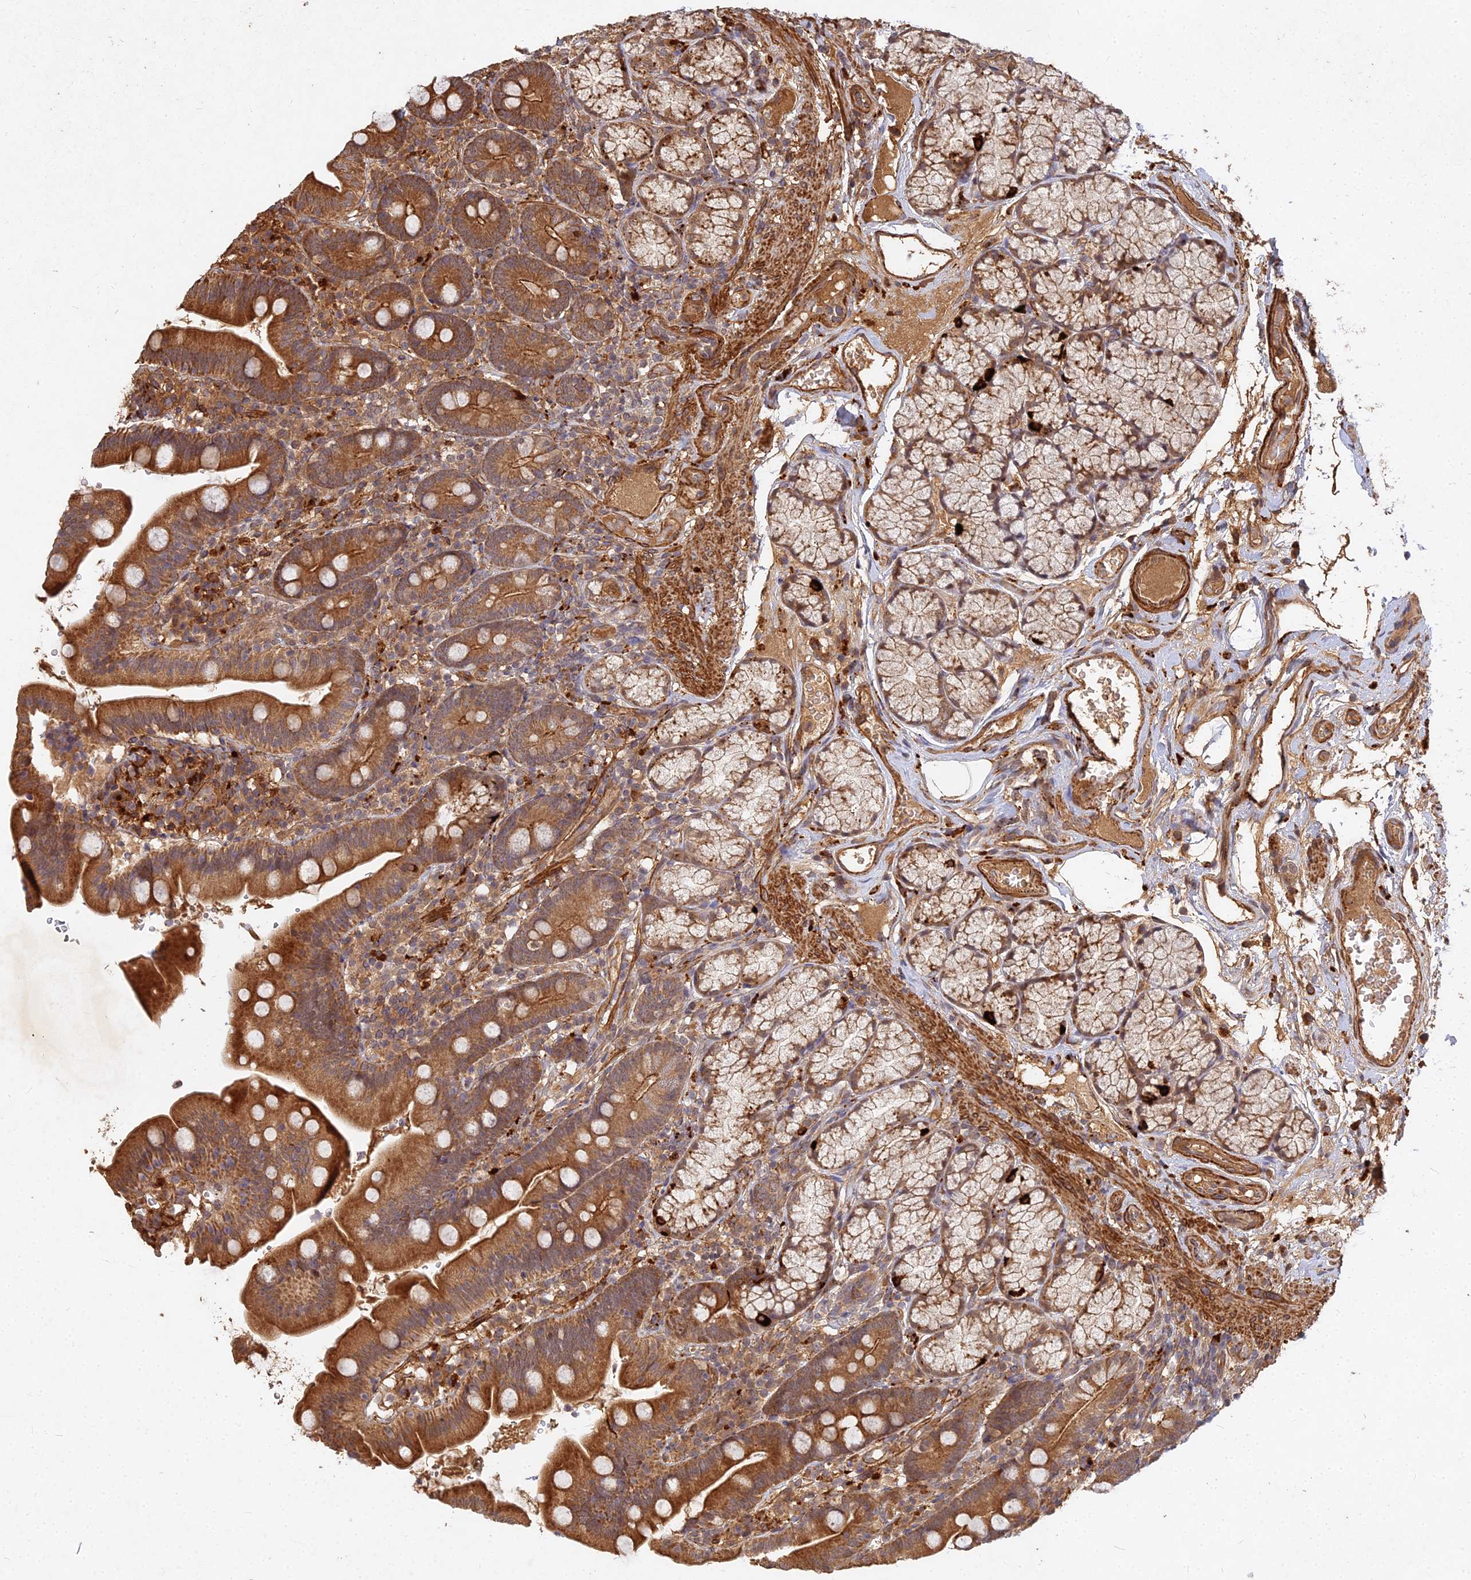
{"staining": {"intensity": "strong", "quantity": ">75%", "location": "cytoplasmic/membranous"}, "tissue": "duodenum", "cell_type": "Glandular cells", "image_type": "normal", "snomed": [{"axis": "morphology", "description": "Normal tissue, NOS"}, {"axis": "topography", "description": "Duodenum"}], "caption": "Immunohistochemistry histopathology image of benign duodenum: human duodenum stained using immunohistochemistry (IHC) shows high levels of strong protein expression localized specifically in the cytoplasmic/membranous of glandular cells, appearing as a cytoplasmic/membranous brown color.", "gene": "UBE2W", "patient": {"sex": "female", "age": 67}}